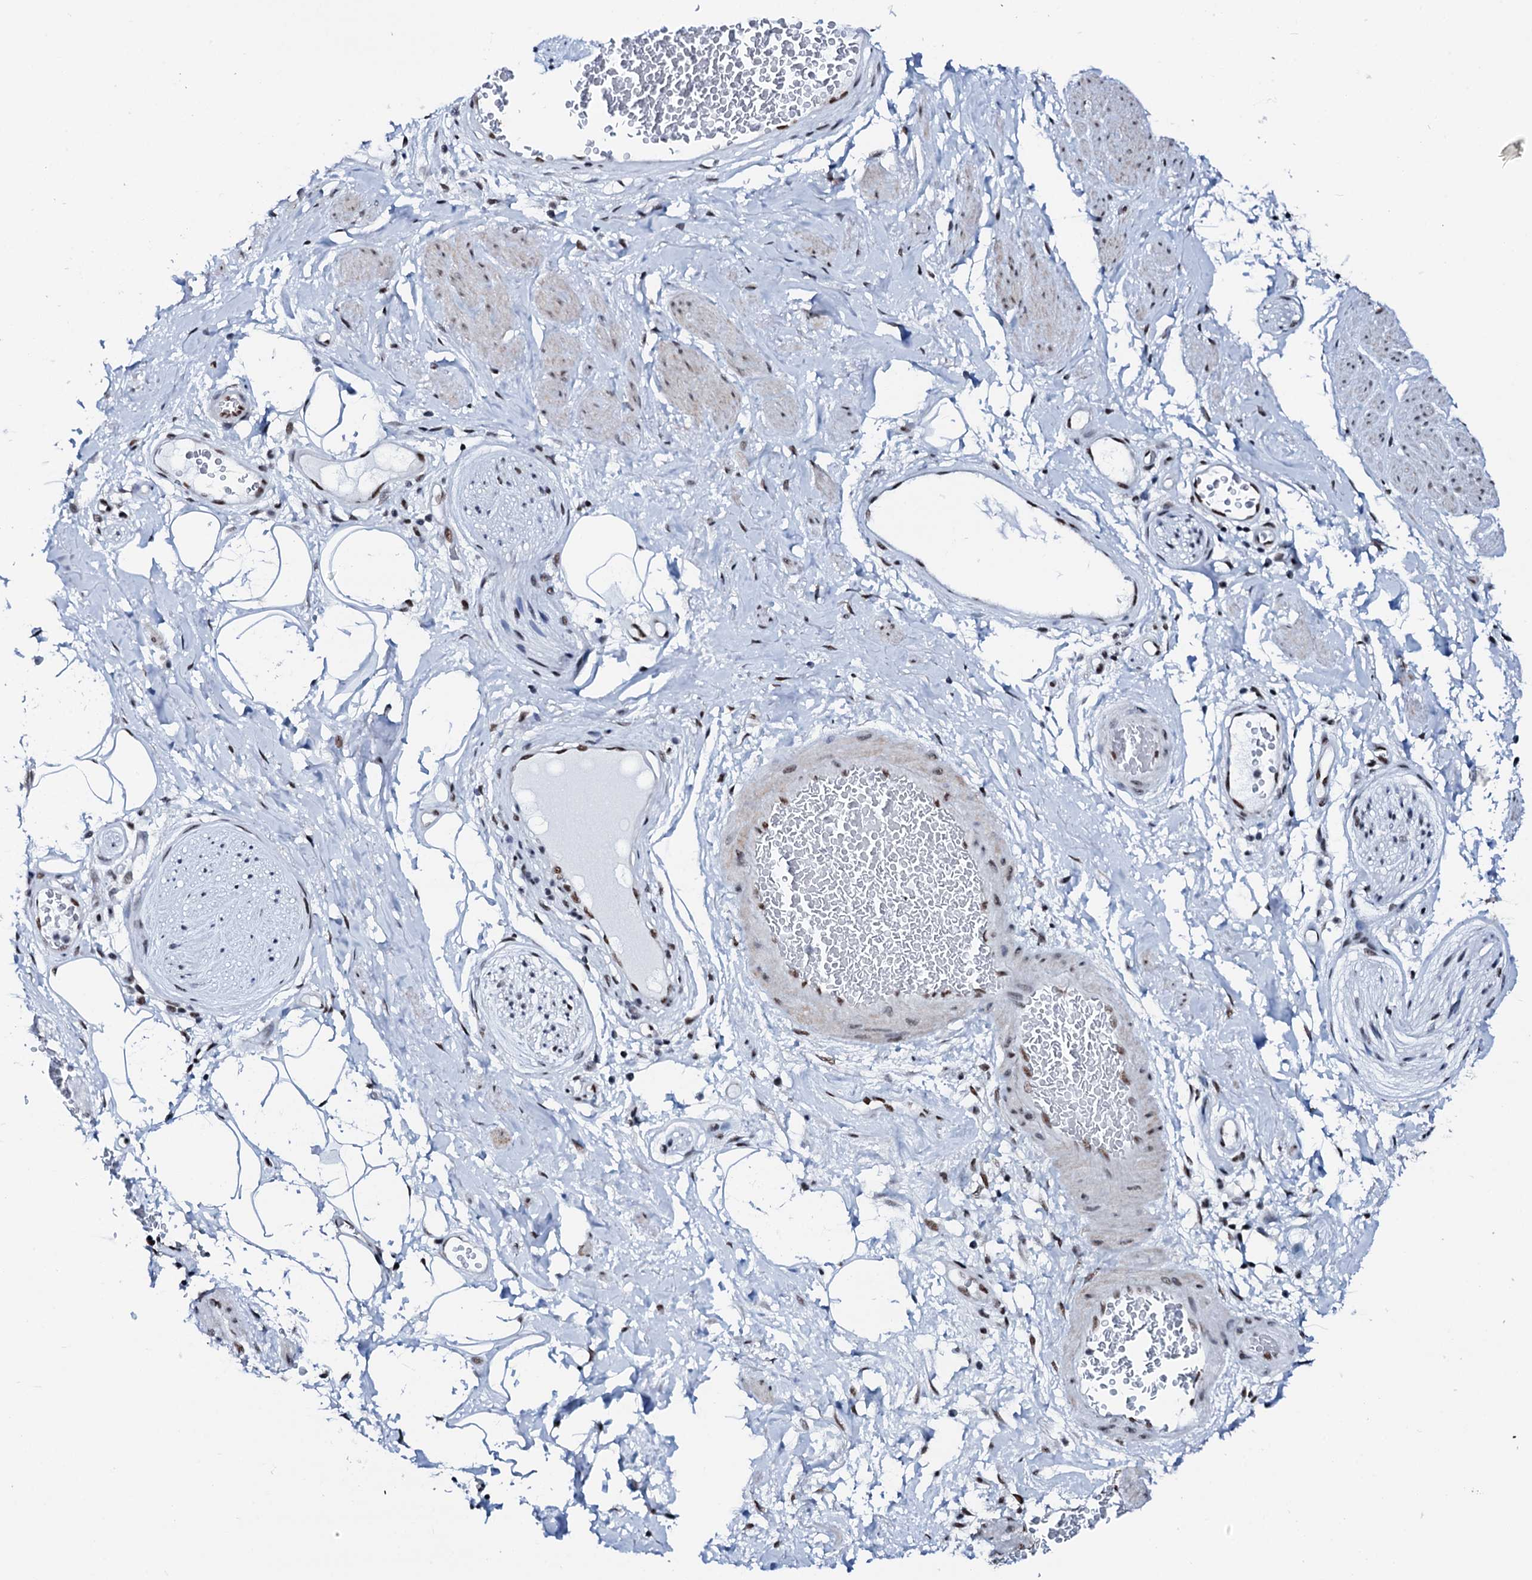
{"staining": {"intensity": "strong", "quantity": ">75%", "location": "nuclear"}, "tissue": "adipose tissue", "cell_type": "Adipocytes", "image_type": "normal", "snomed": [{"axis": "morphology", "description": "Normal tissue, NOS"}, {"axis": "morphology", "description": "Adenocarcinoma, NOS"}, {"axis": "topography", "description": "Rectum"}, {"axis": "topography", "description": "Vagina"}, {"axis": "topography", "description": "Peripheral nerve tissue"}], "caption": "The immunohistochemical stain labels strong nuclear positivity in adipocytes of unremarkable adipose tissue.", "gene": "NKAPD1", "patient": {"sex": "female", "age": 71}}